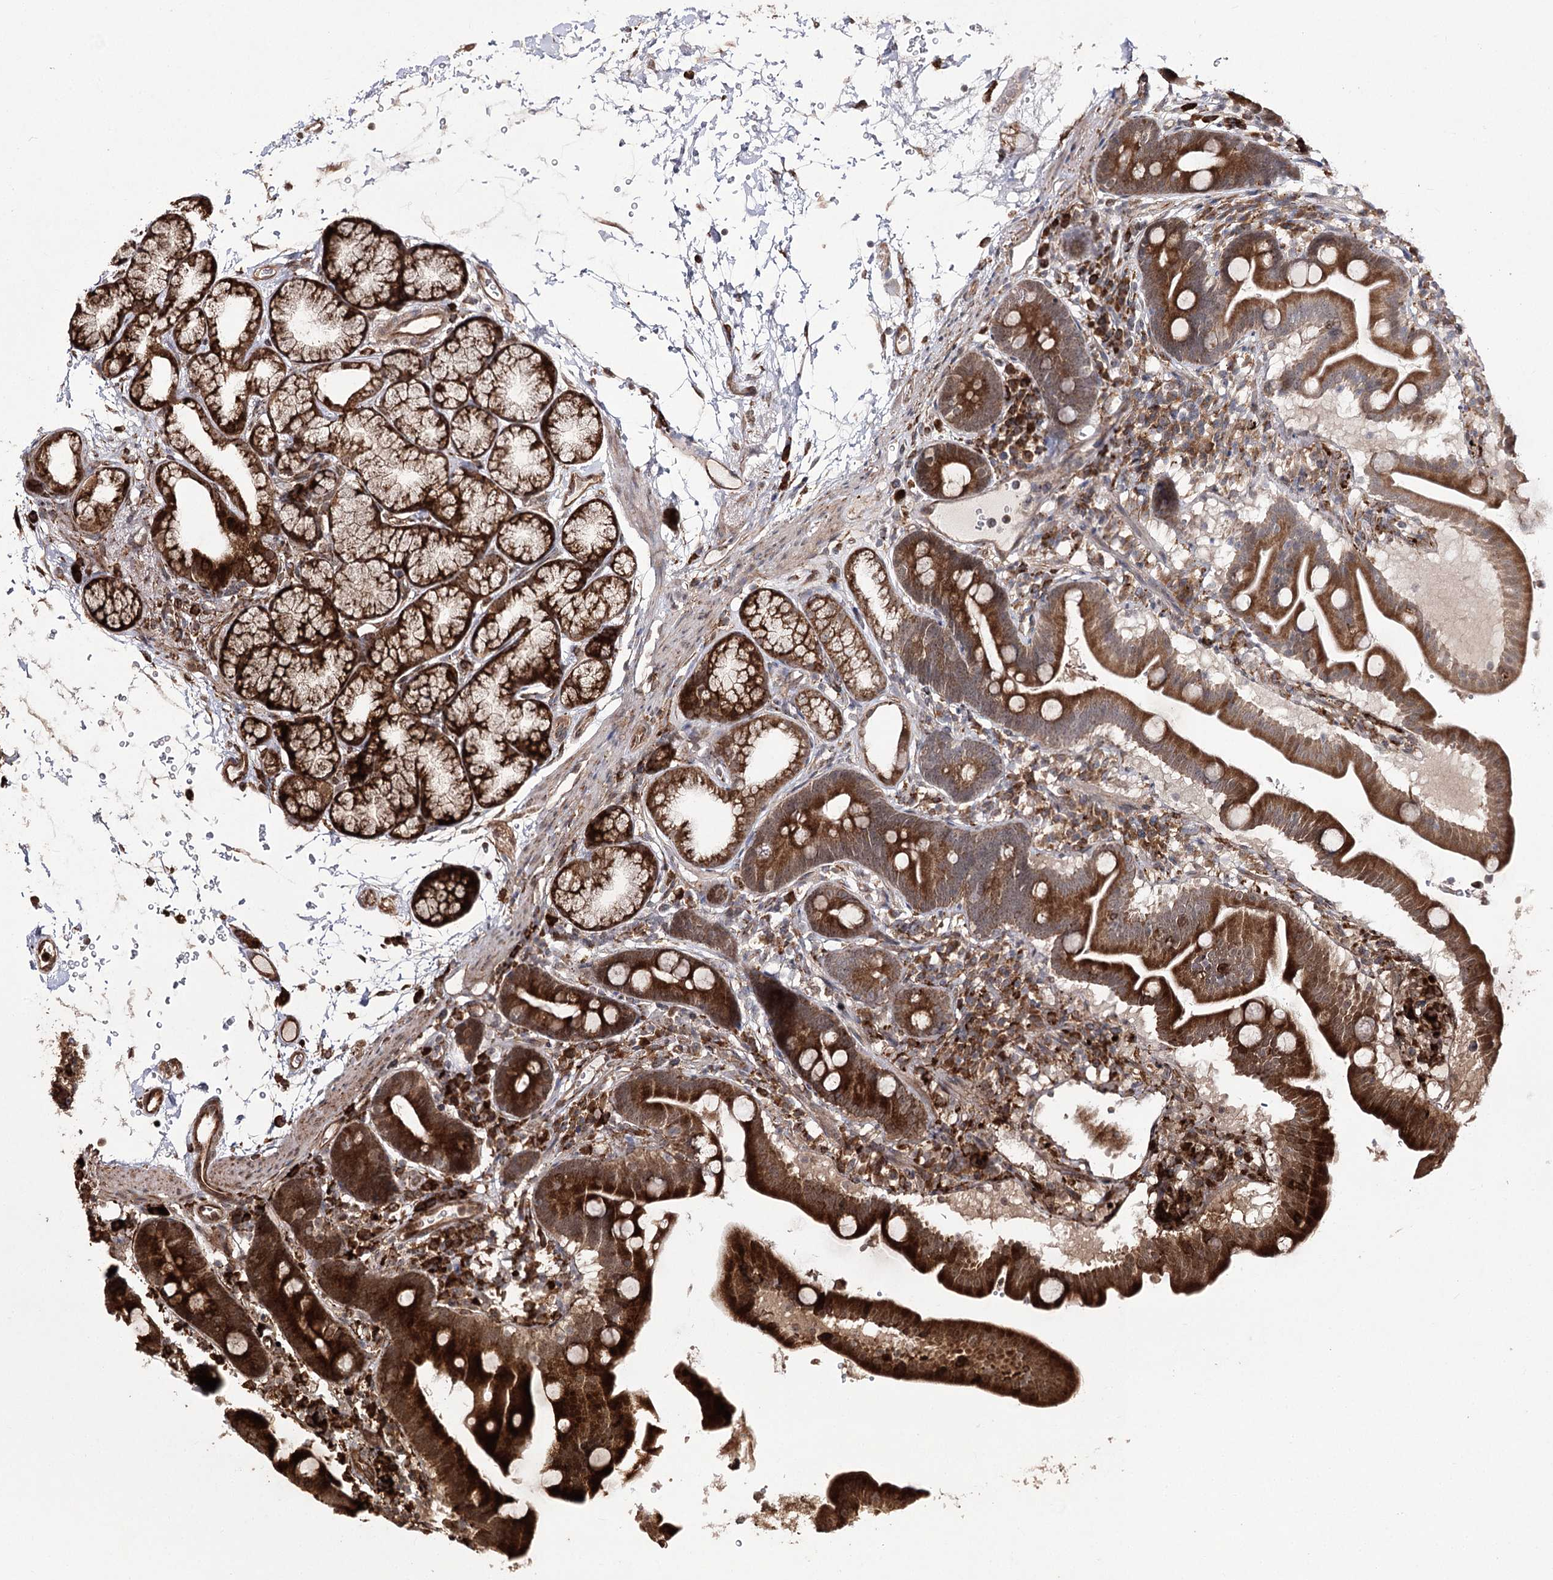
{"staining": {"intensity": "moderate", "quantity": ">75%", "location": "cytoplasmic/membranous"}, "tissue": "duodenum", "cell_type": "Glandular cells", "image_type": "normal", "snomed": [{"axis": "morphology", "description": "Normal tissue, NOS"}, {"axis": "topography", "description": "Duodenum"}], "caption": "IHC histopathology image of unremarkable human duodenum stained for a protein (brown), which exhibits medium levels of moderate cytoplasmic/membranous staining in approximately >75% of glandular cells.", "gene": "FANCL", "patient": {"sex": "male", "age": 54}}